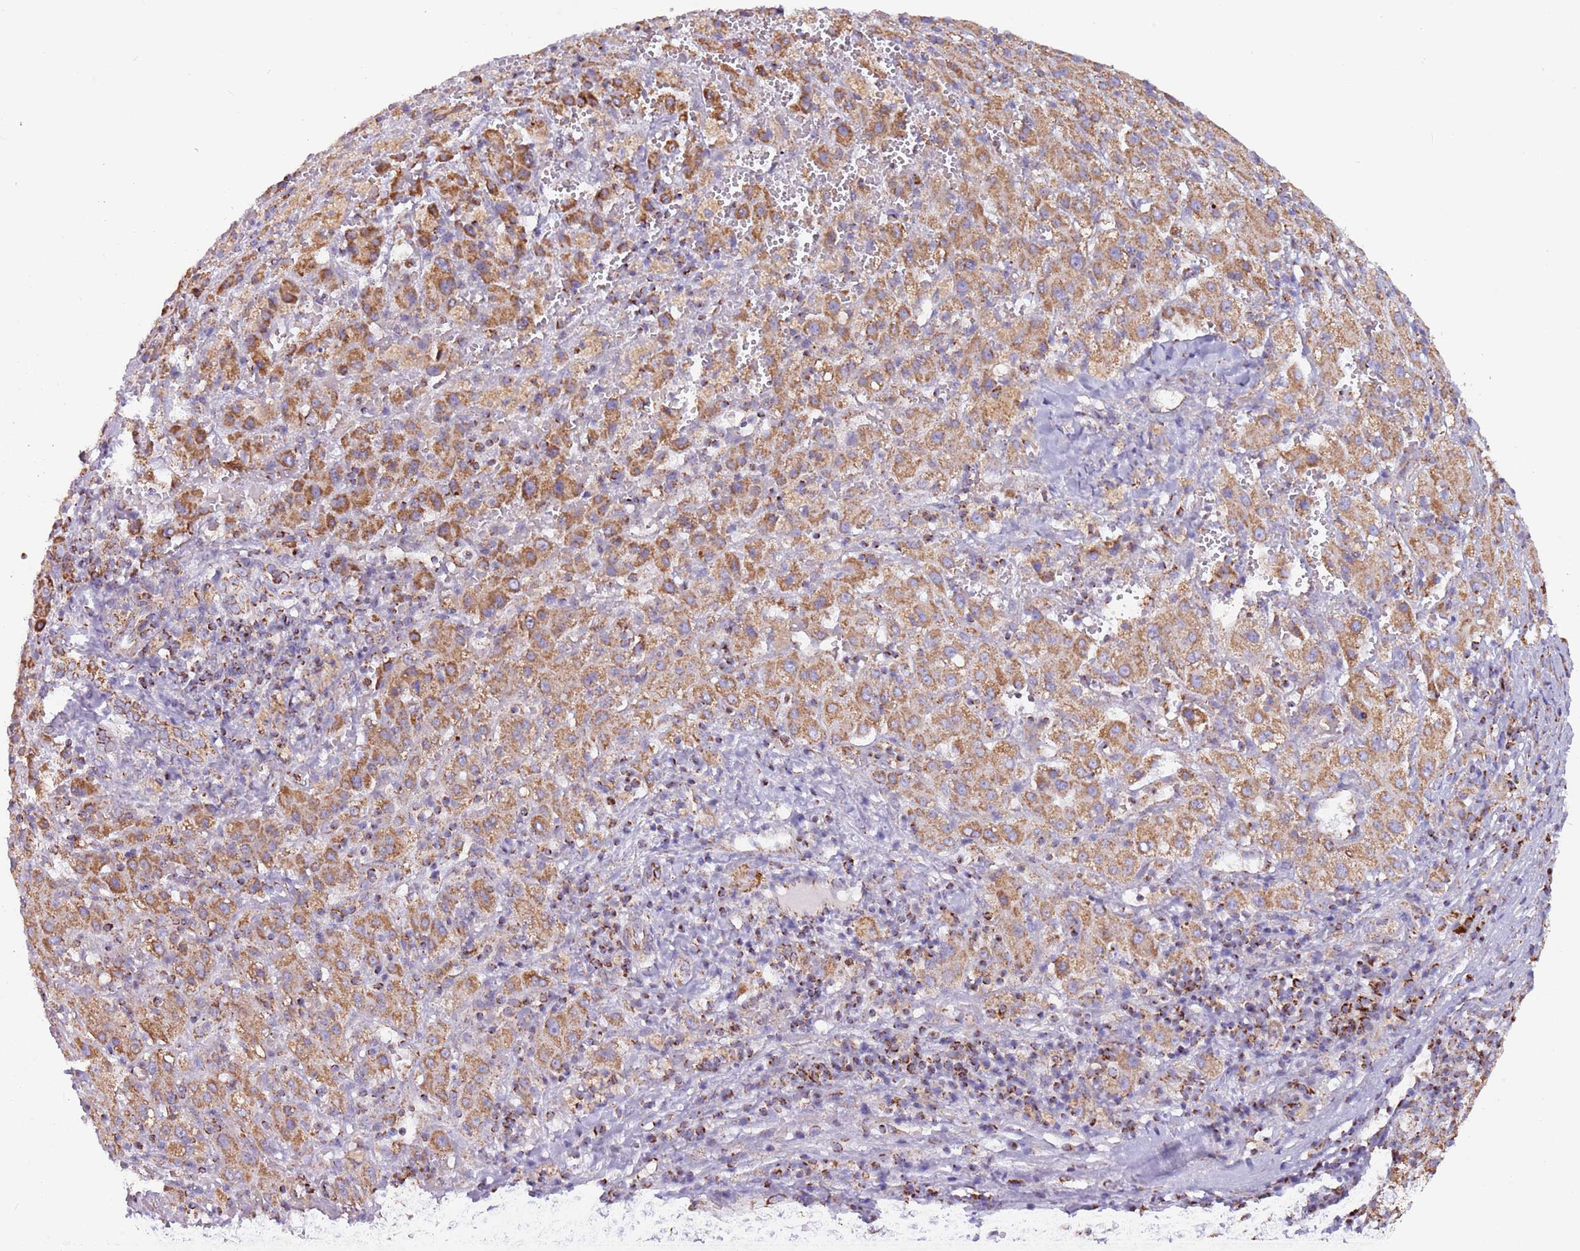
{"staining": {"intensity": "moderate", "quantity": ">75%", "location": "cytoplasmic/membranous"}, "tissue": "liver cancer", "cell_type": "Tumor cells", "image_type": "cancer", "snomed": [{"axis": "morphology", "description": "Carcinoma, Hepatocellular, NOS"}, {"axis": "topography", "description": "Liver"}], "caption": "DAB (3,3'-diaminobenzidine) immunohistochemical staining of liver hepatocellular carcinoma demonstrates moderate cytoplasmic/membranous protein positivity in approximately >75% of tumor cells. The staining is performed using DAB brown chromogen to label protein expression. The nuclei are counter-stained blue using hematoxylin.", "gene": "LHX6", "patient": {"sex": "female", "age": 58}}